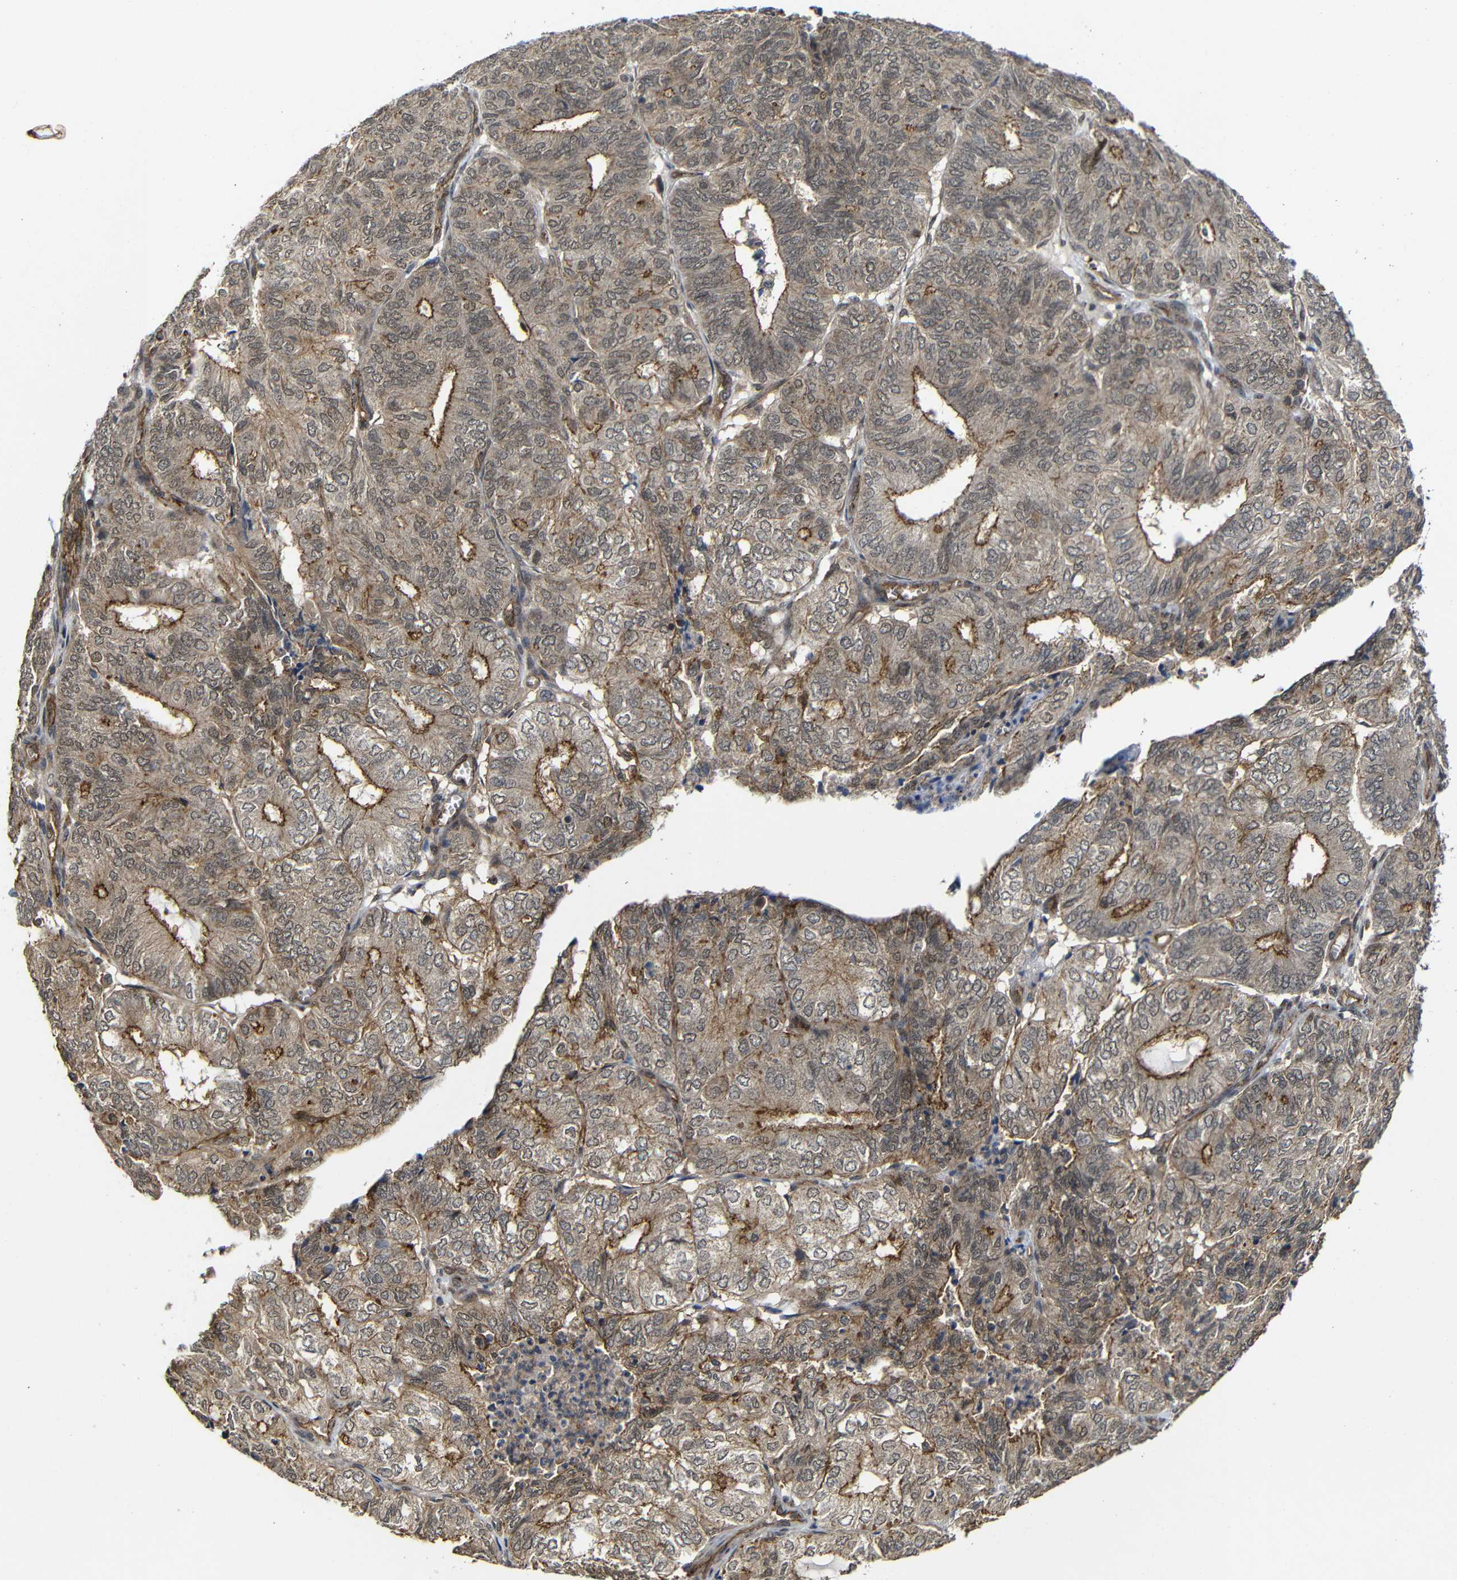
{"staining": {"intensity": "moderate", "quantity": "25%-75%", "location": "cytoplasmic/membranous"}, "tissue": "endometrial cancer", "cell_type": "Tumor cells", "image_type": "cancer", "snomed": [{"axis": "morphology", "description": "Adenocarcinoma, NOS"}, {"axis": "topography", "description": "Uterus"}], "caption": "A brown stain shows moderate cytoplasmic/membranous staining of a protein in endometrial cancer tumor cells.", "gene": "NANOS1", "patient": {"sex": "female", "age": 60}}